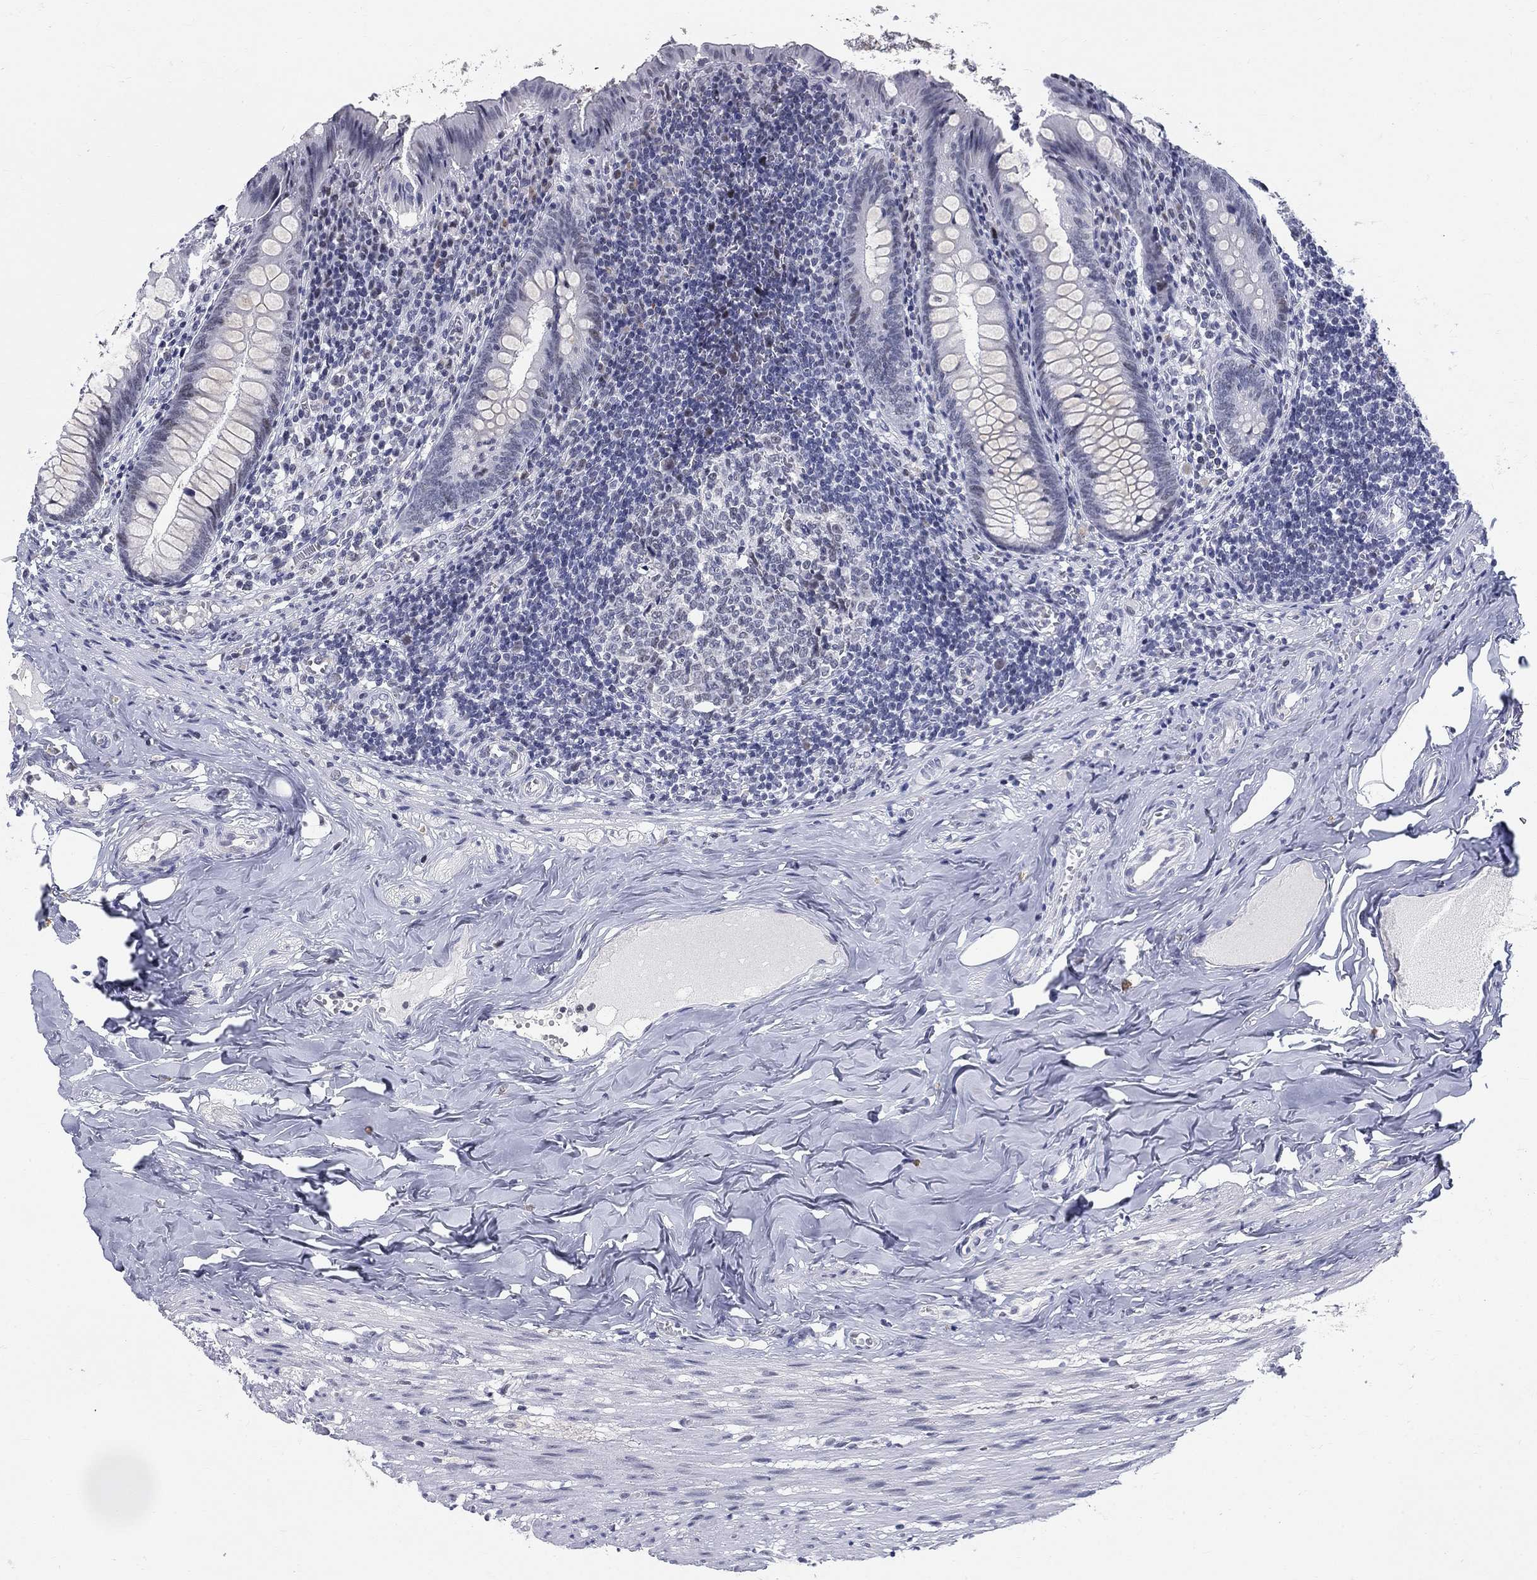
{"staining": {"intensity": "negative", "quantity": "none", "location": "none"}, "tissue": "appendix", "cell_type": "Glandular cells", "image_type": "normal", "snomed": [{"axis": "morphology", "description": "Normal tissue, NOS"}, {"axis": "topography", "description": "Appendix"}], "caption": "DAB (3,3'-diaminobenzidine) immunohistochemical staining of benign appendix displays no significant expression in glandular cells. Nuclei are stained in blue.", "gene": "BHLHE22", "patient": {"sex": "female", "age": 23}}